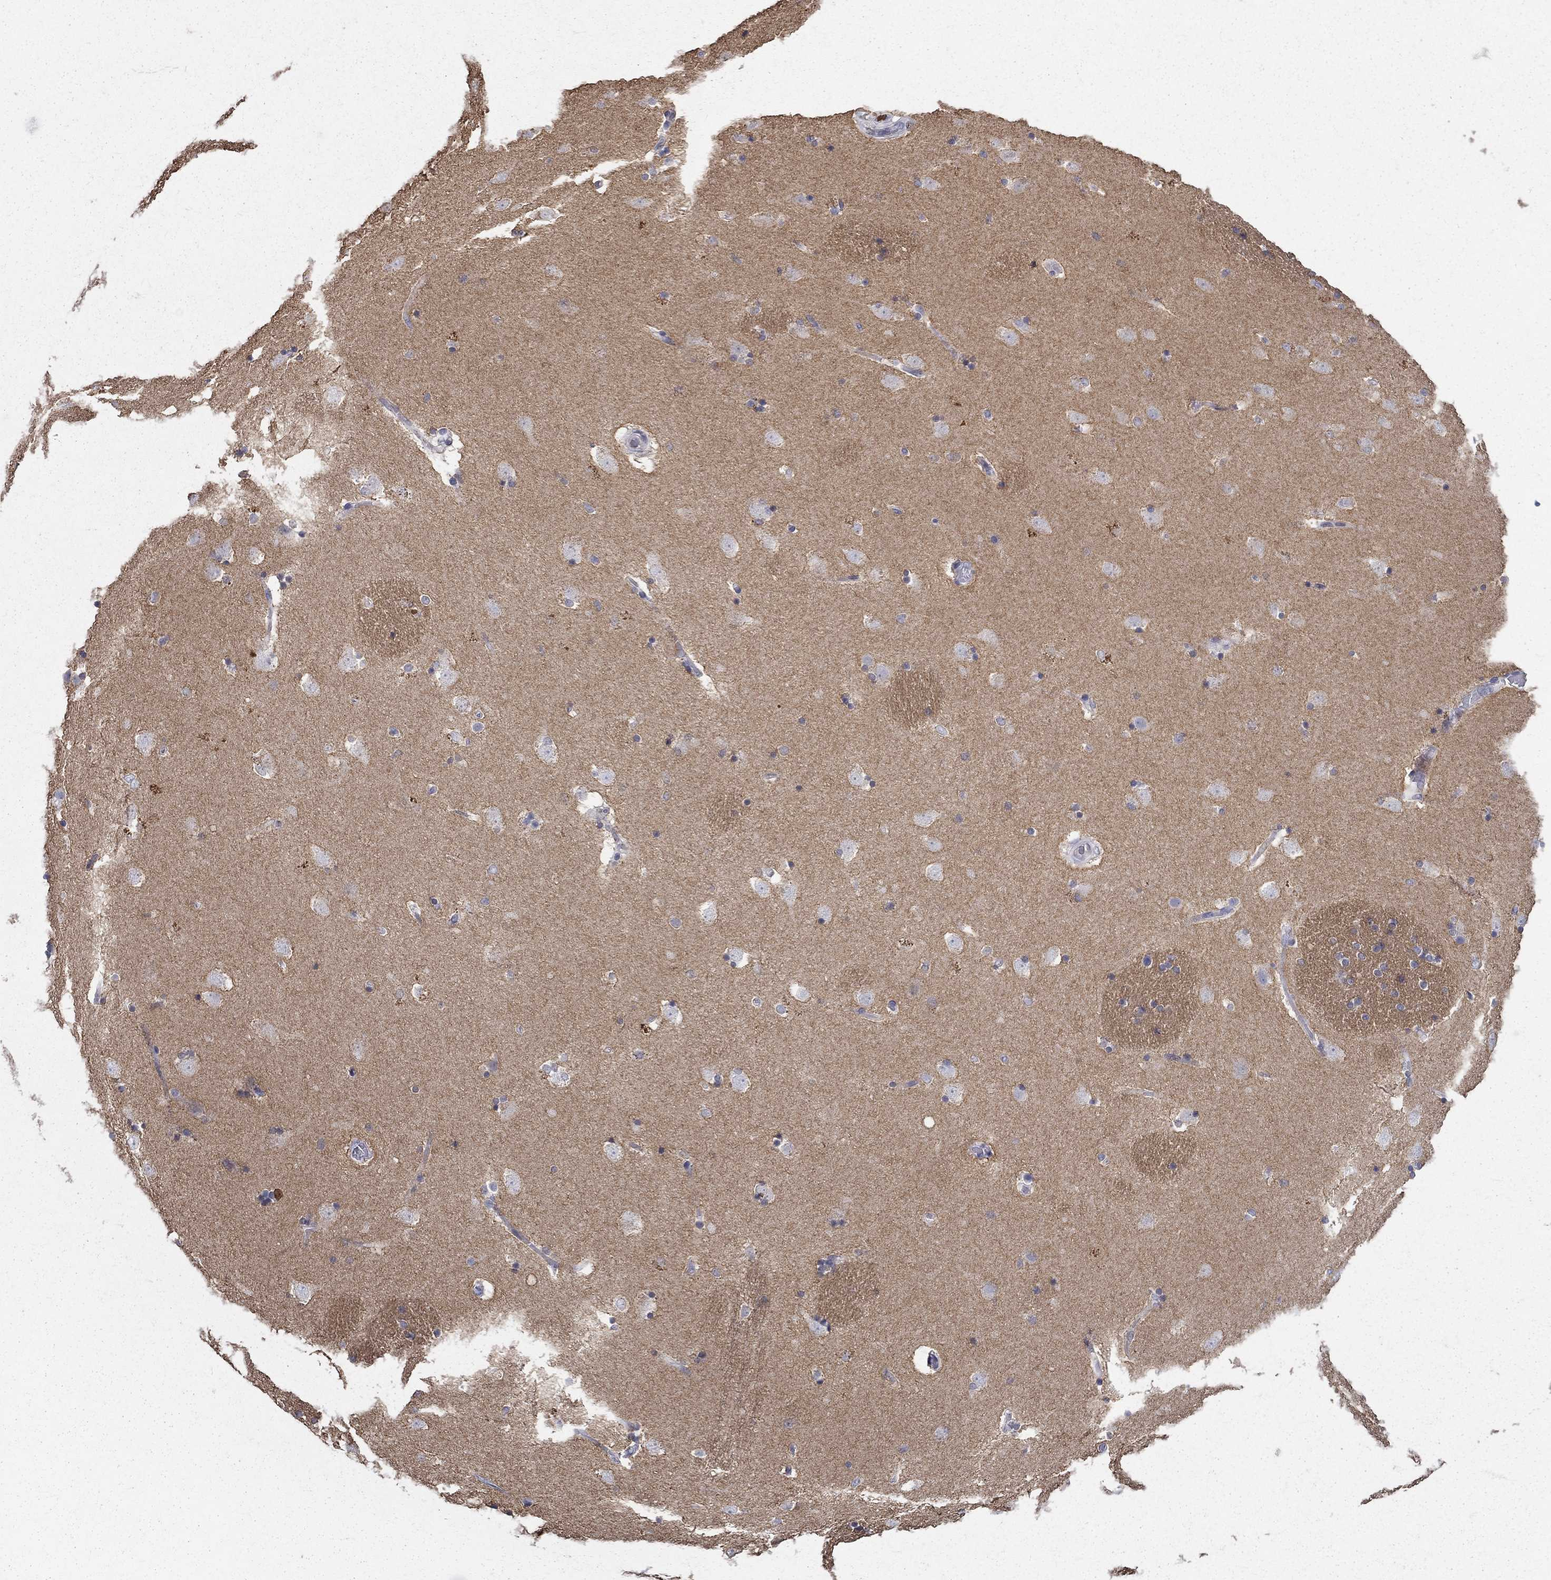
{"staining": {"intensity": "negative", "quantity": "none", "location": "none"}, "tissue": "caudate", "cell_type": "Glial cells", "image_type": "normal", "snomed": [{"axis": "morphology", "description": "Normal tissue, NOS"}, {"axis": "topography", "description": "Lateral ventricle wall"}], "caption": "This is an immunohistochemistry image of unremarkable human caudate. There is no staining in glial cells.", "gene": "IGSF8", "patient": {"sex": "male", "age": 51}}